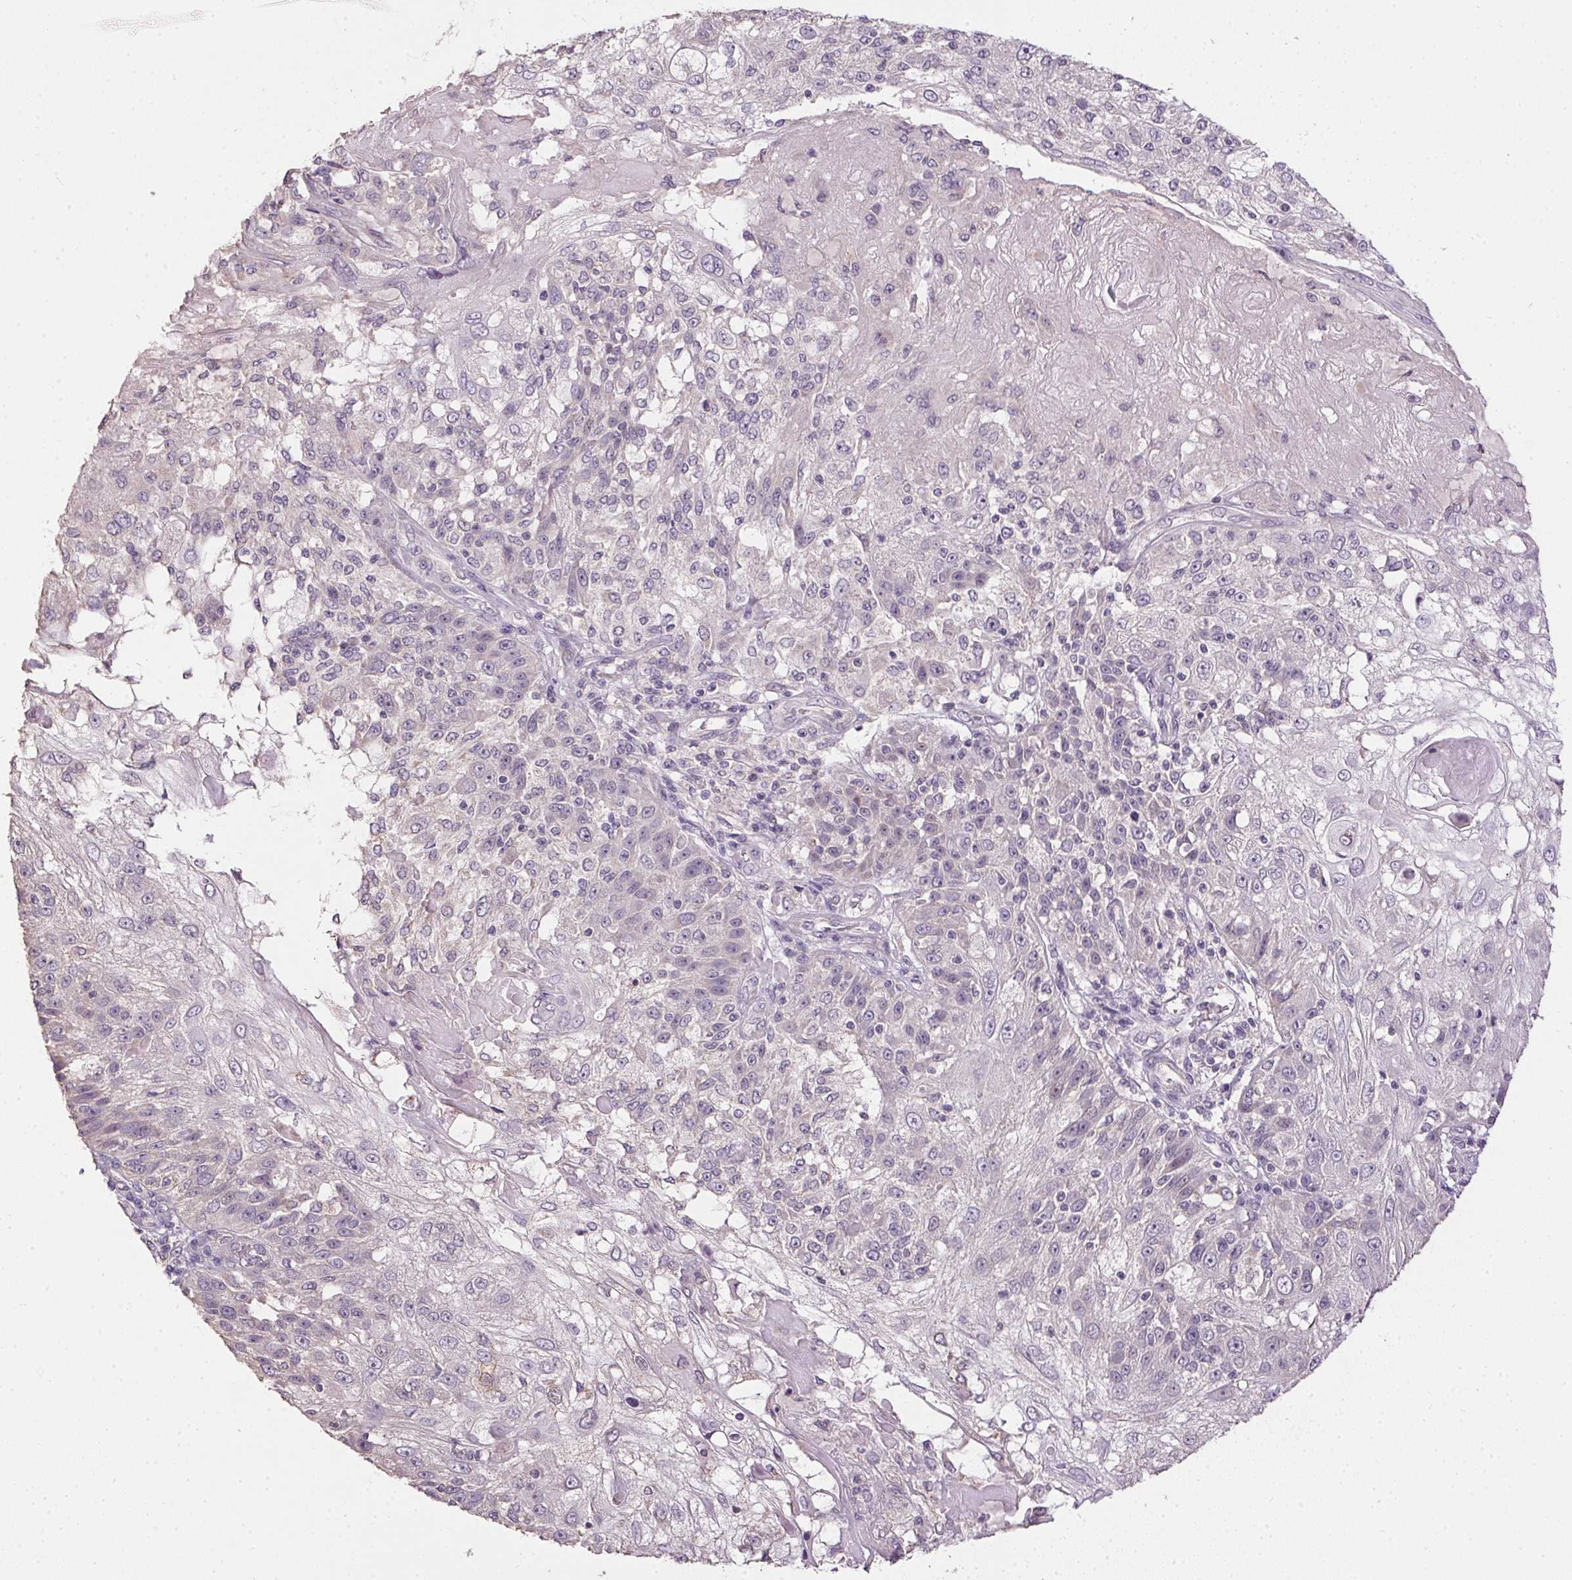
{"staining": {"intensity": "negative", "quantity": "none", "location": "none"}, "tissue": "skin cancer", "cell_type": "Tumor cells", "image_type": "cancer", "snomed": [{"axis": "morphology", "description": "Normal tissue, NOS"}, {"axis": "morphology", "description": "Squamous cell carcinoma, NOS"}, {"axis": "topography", "description": "Skin"}], "caption": "Tumor cells are negative for brown protein staining in skin squamous cell carcinoma.", "gene": "SPACA9", "patient": {"sex": "female", "age": 83}}